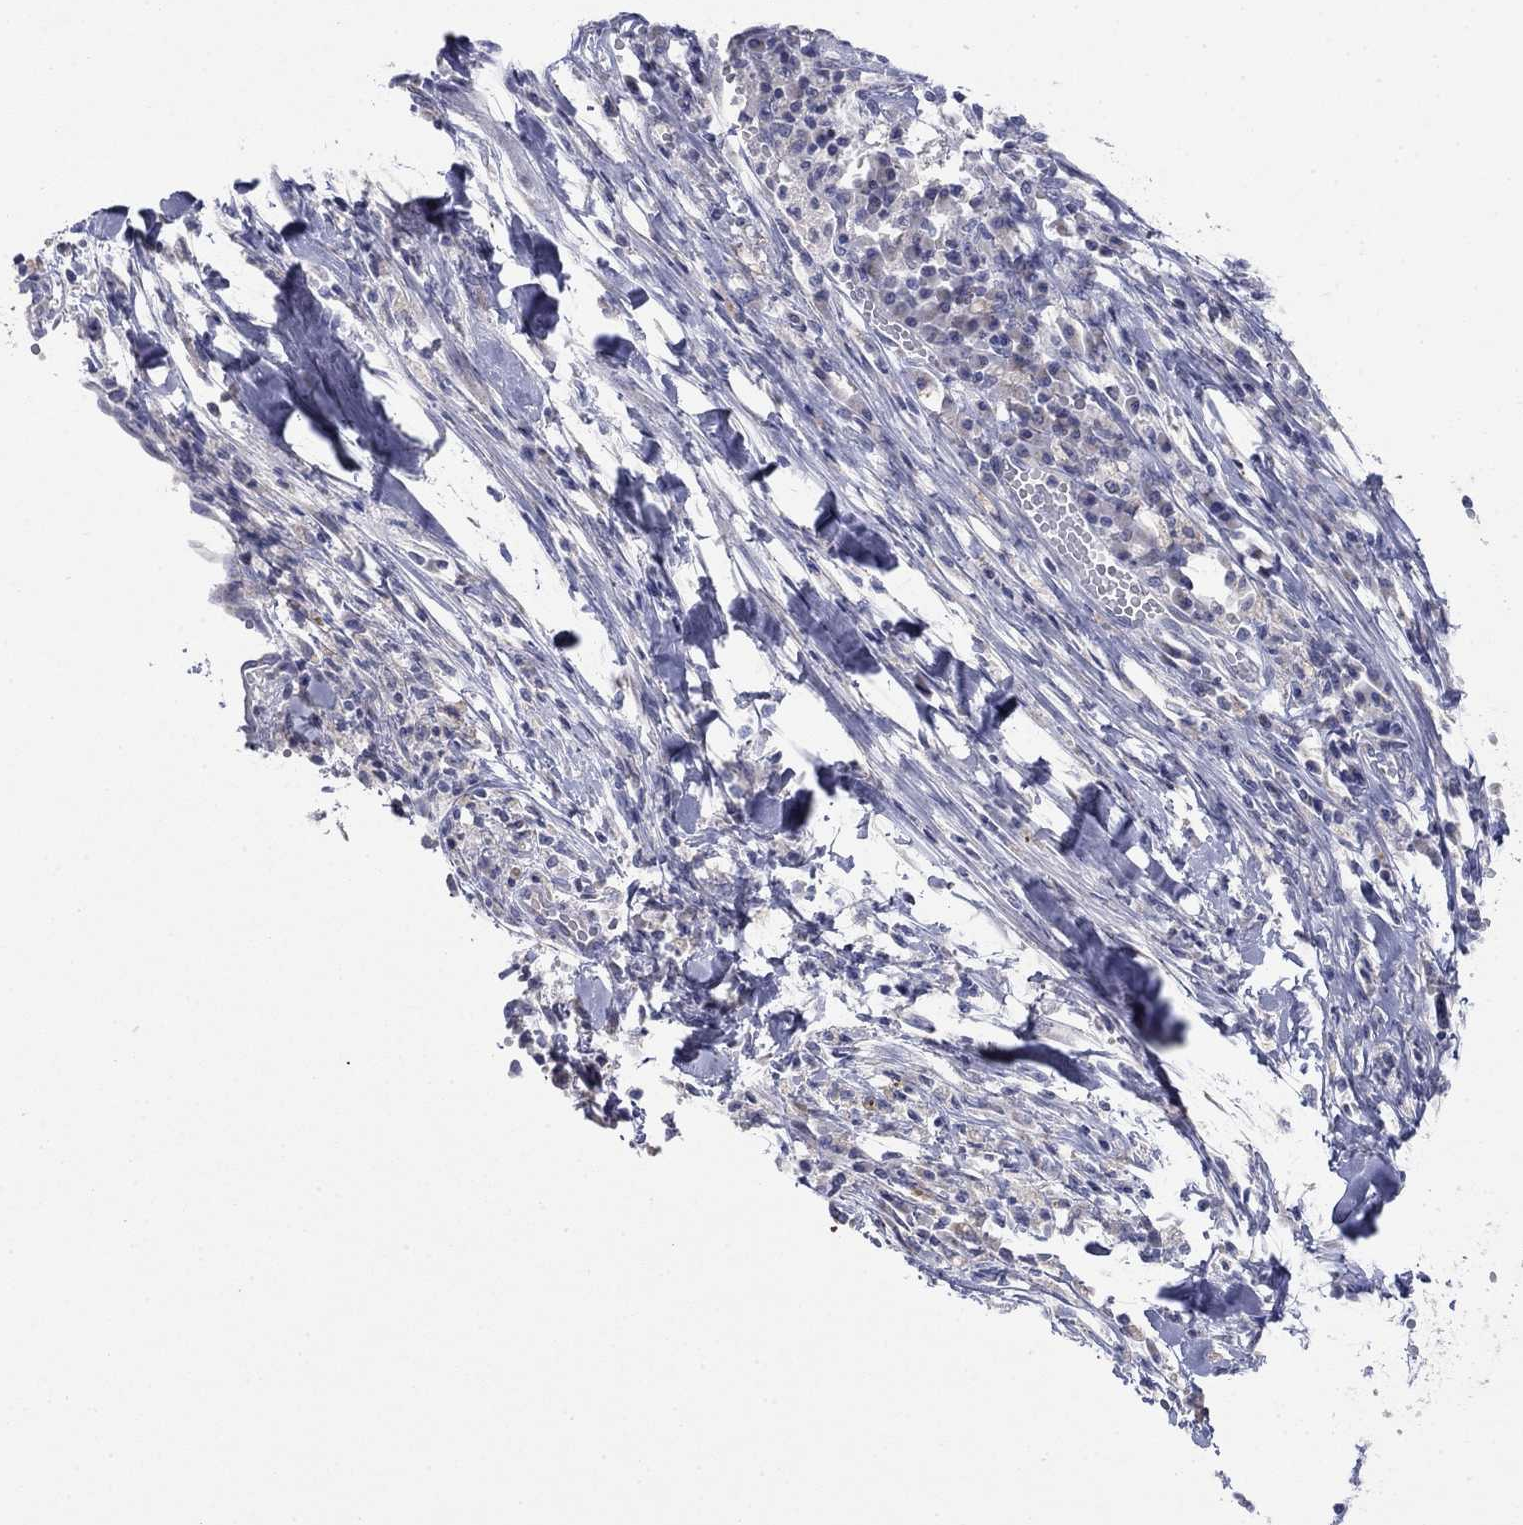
{"staining": {"intensity": "negative", "quantity": "none", "location": "none"}, "tissue": "melanoma", "cell_type": "Tumor cells", "image_type": "cancer", "snomed": [{"axis": "morphology", "description": "Malignant melanoma, Metastatic site"}, {"axis": "topography", "description": "Lymph node"}], "caption": "High power microscopy micrograph of an IHC histopathology image of melanoma, revealing no significant expression in tumor cells.", "gene": "PTGDS", "patient": {"sex": "male", "age": 50}}